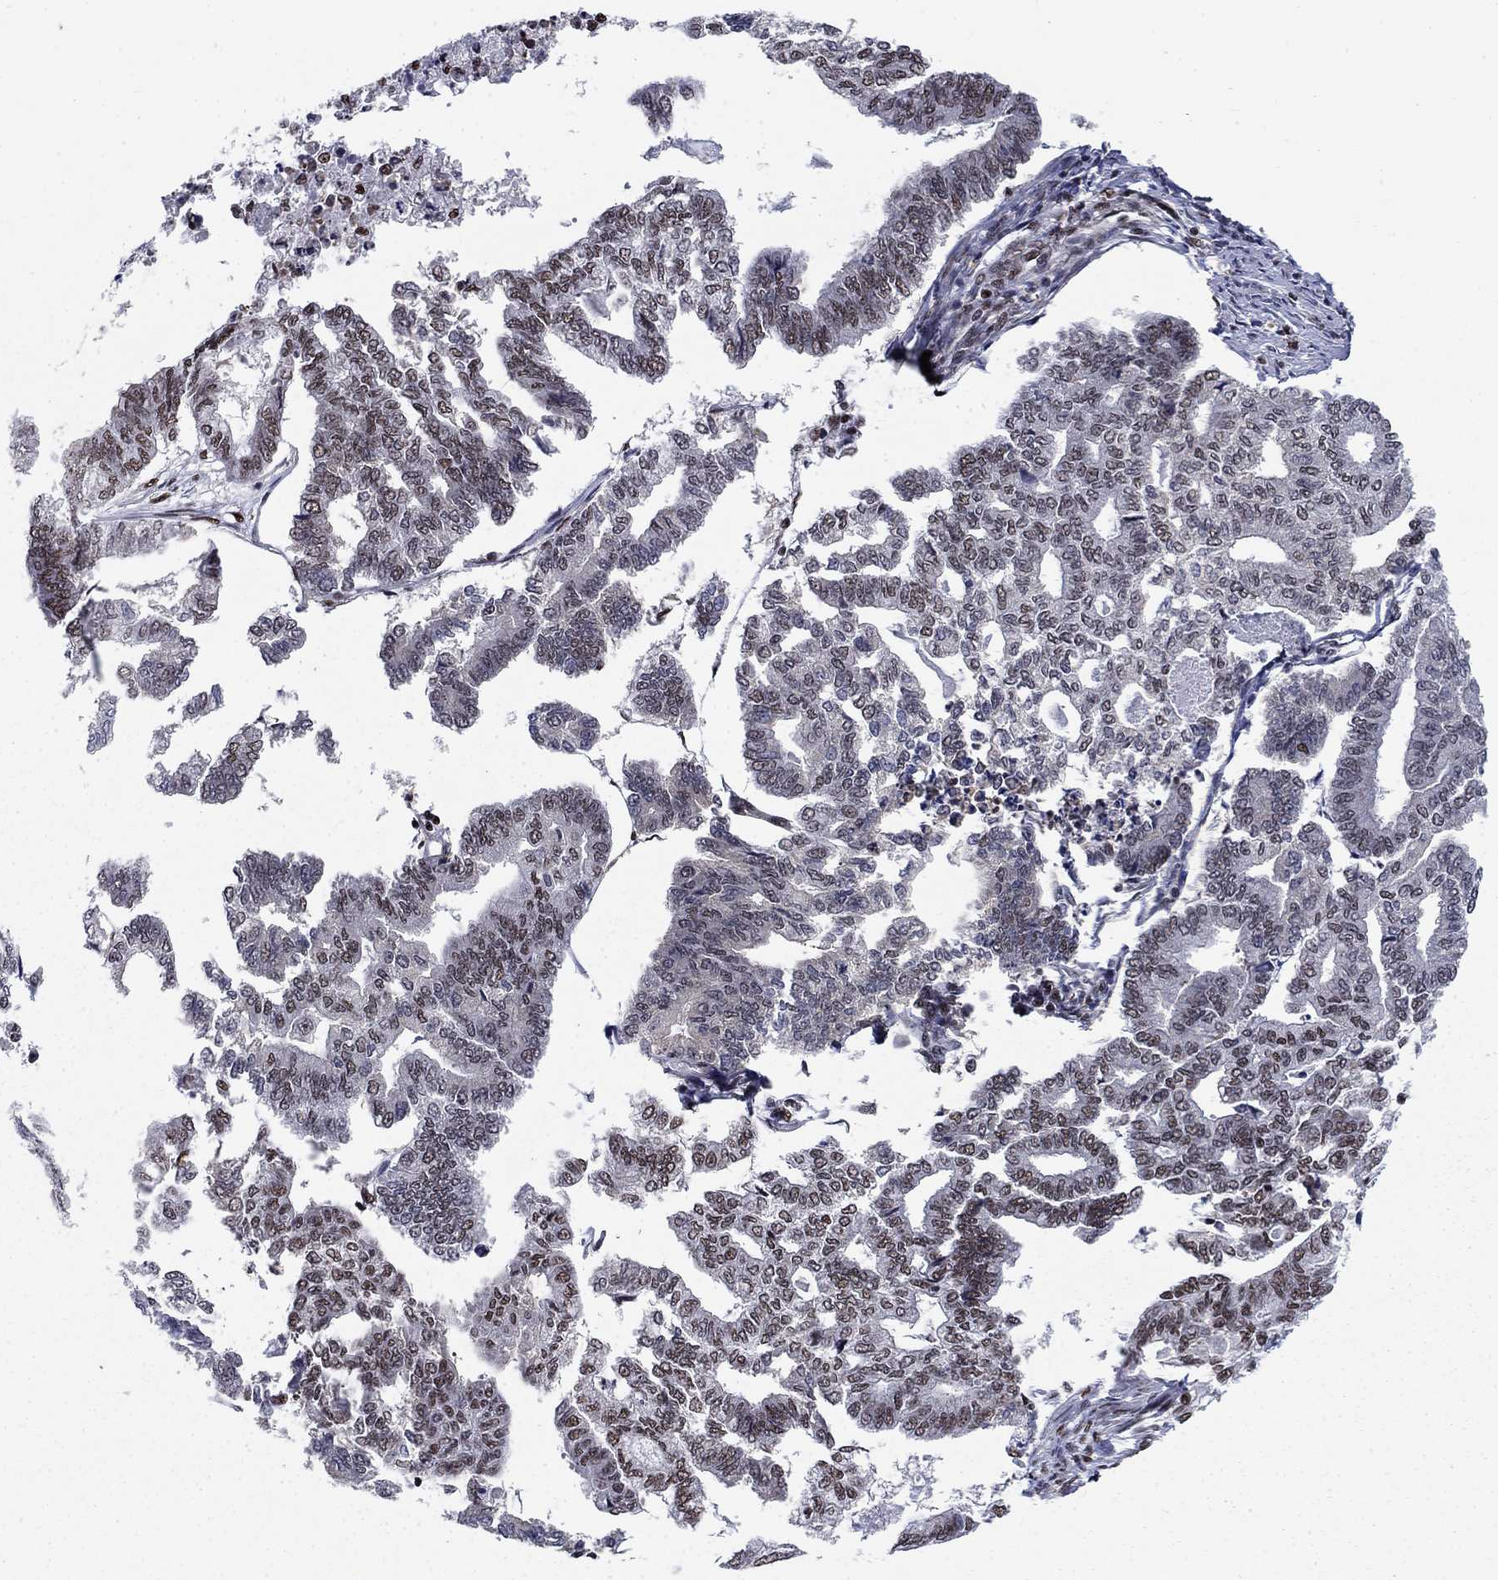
{"staining": {"intensity": "strong", "quantity": "<25%", "location": "nuclear"}, "tissue": "endometrial cancer", "cell_type": "Tumor cells", "image_type": "cancer", "snomed": [{"axis": "morphology", "description": "Adenocarcinoma, NOS"}, {"axis": "topography", "description": "Endometrium"}], "caption": "Immunohistochemical staining of endometrial cancer displays strong nuclear protein staining in approximately <25% of tumor cells. The staining is performed using DAB brown chromogen to label protein expression. The nuclei are counter-stained blue using hematoxylin.", "gene": "RPRD1B", "patient": {"sex": "female", "age": 79}}